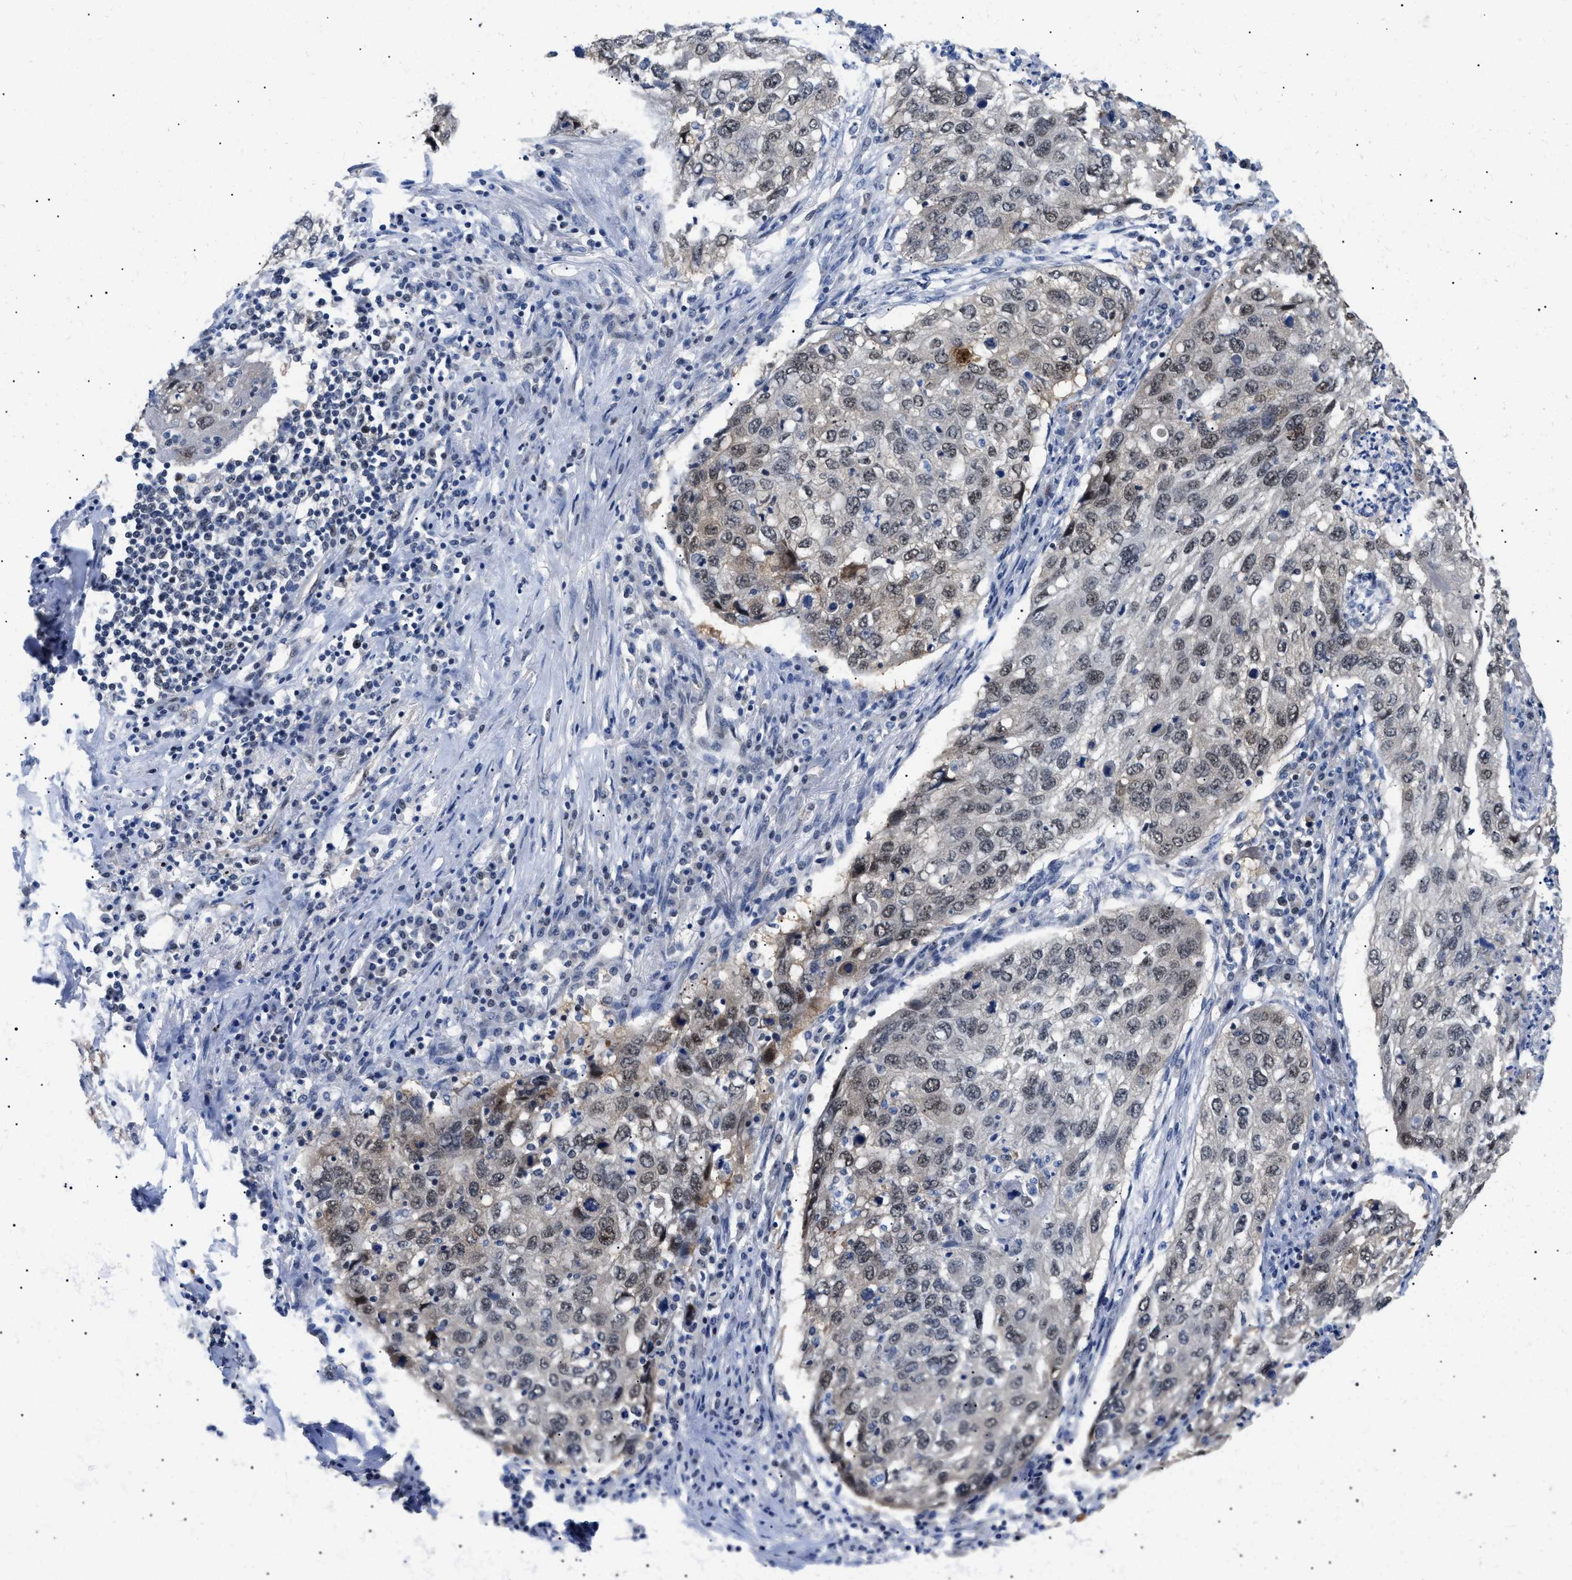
{"staining": {"intensity": "moderate", "quantity": "25%-75%", "location": "nuclear"}, "tissue": "lung cancer", "cell_type": "Tumor cells", "image_type": "cancer", "snomed": [{"axis": "morphology", "description": "Squamous cell carcinoma, NOS"}, {"axis": "topography", "description": "Lung"}], "caption": "Human lung squamous cell carcinoma stained for a protein (brown) reveals moderate nuclear positive positivity in about 25%-75% of tumor cells.", "gene": "GARRE1", "patient": {"sex": "female", "age": 63}}